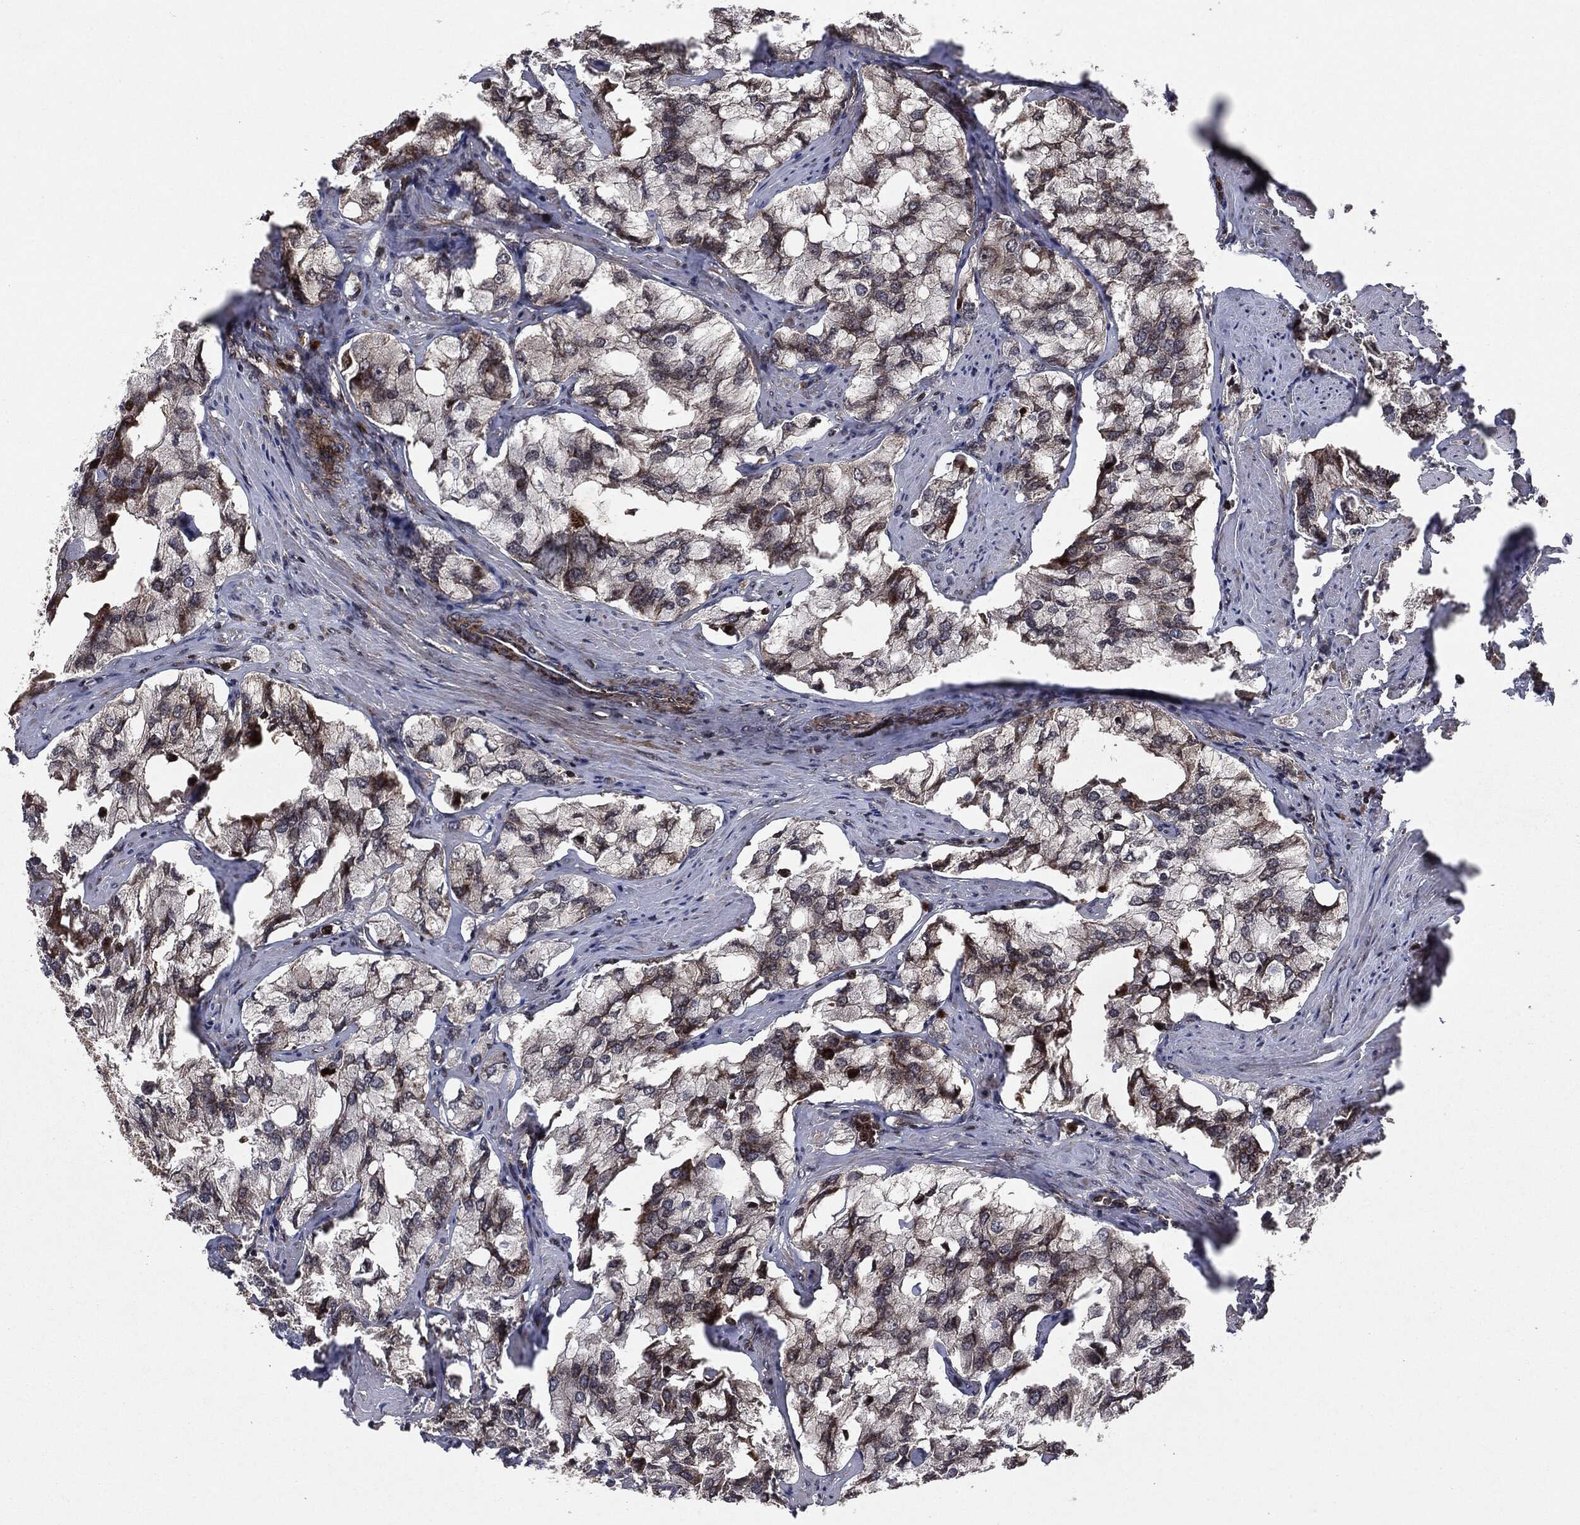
{"staining": {"intensity": "strong", "quantity": "<25%", "location": "cytoplasmic/membranous,nuclear"}, "tissue": "prostate cancer", "cell_type": "Tumor cells", "image_type": "cancer", "snomed": [{"axis": "morphology", "description": "Adenocarcinoma, NOS"}, {"axis": "topography", "description": "Prostate and seminal vesicle, NOS"}, {"axis": "topography", "description": "Prostate"}], "caption": "Immunohistochemistry image of human prostate cancer (adenocarcinoma) stained for a protein (brown), which demonstrates medium levels of strong cytoplasmic/membranous and nuclear expression in about <25% of tumor cells.", "gene": "CARD6", "patient": {"sex": "male", "age": 64}}